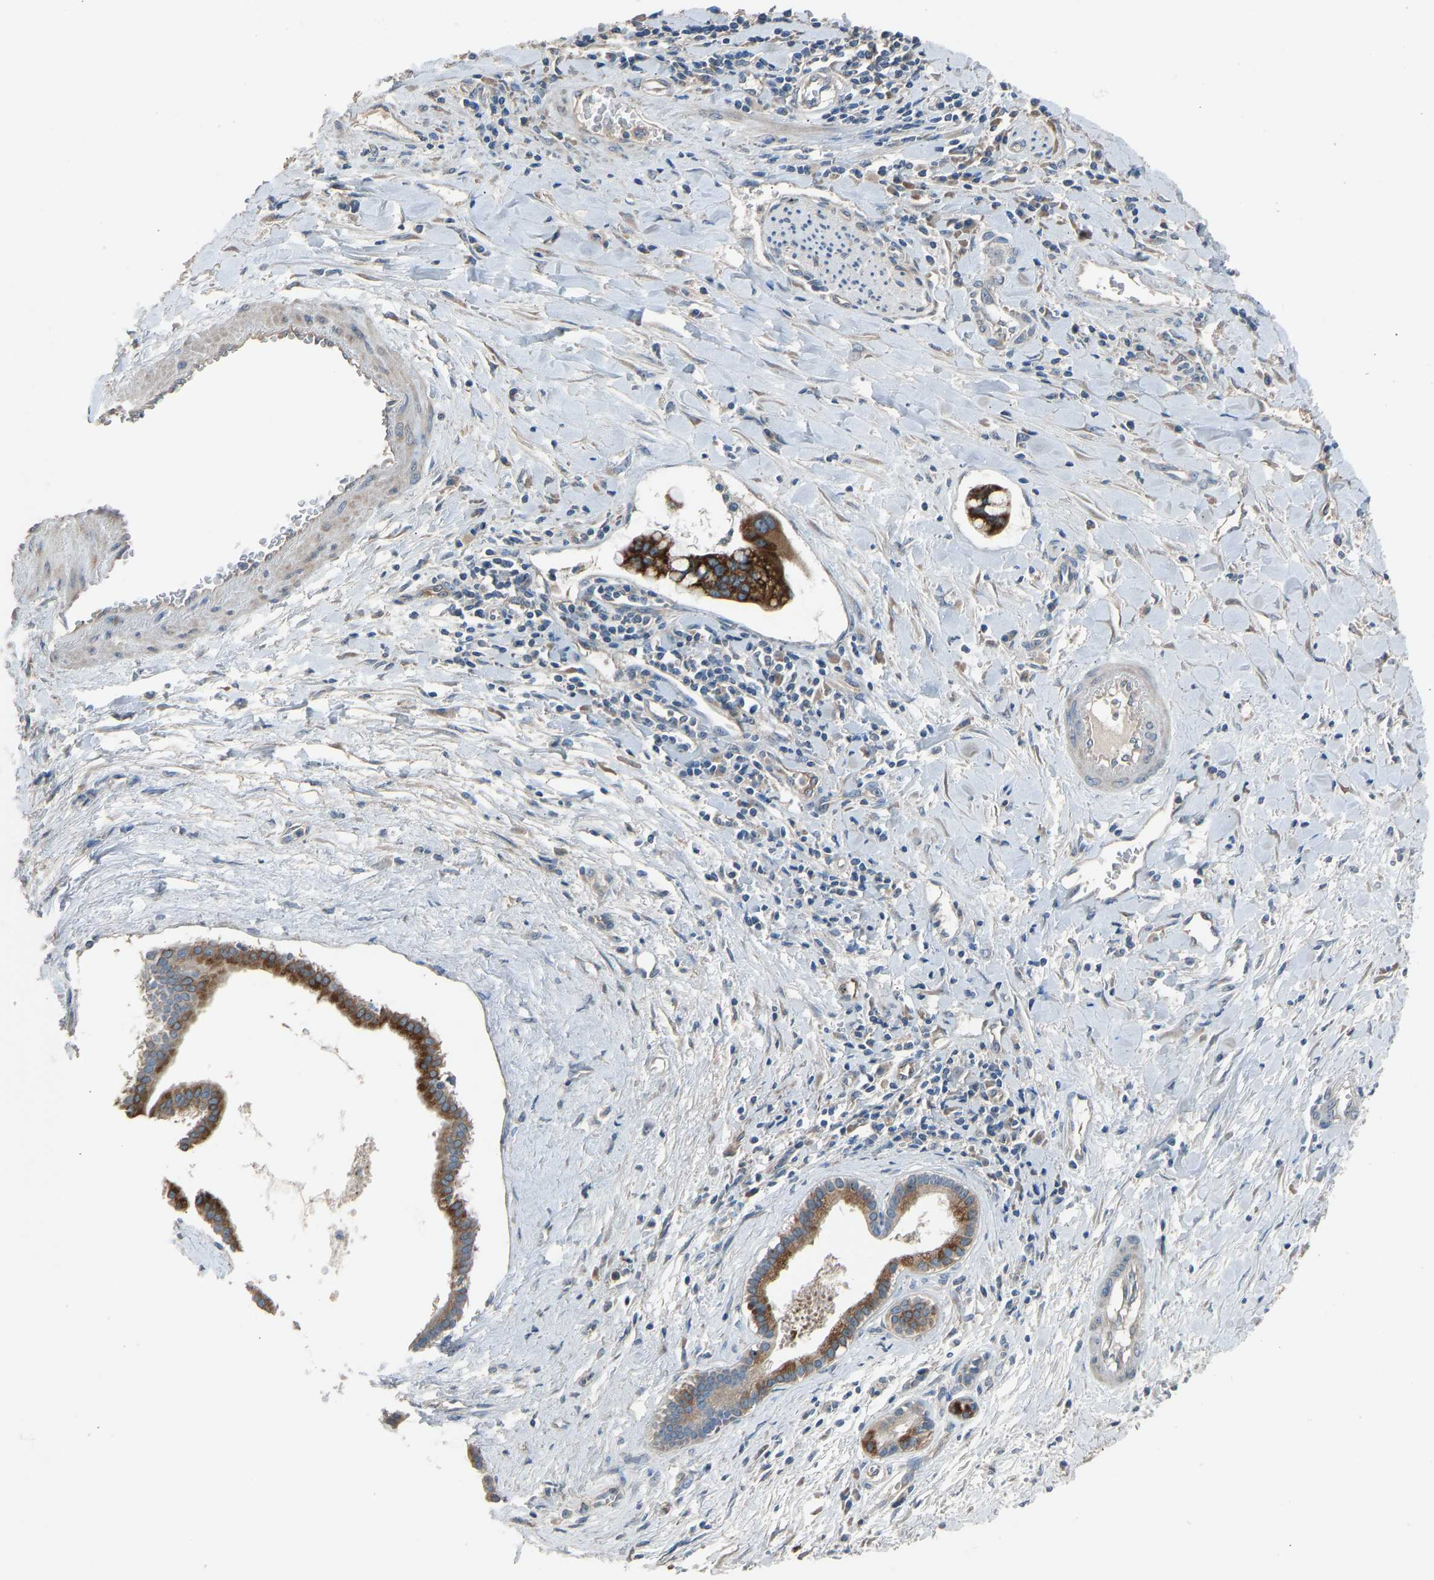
{"staining": {"intensity": "strong", "quantity": ">75%", "location": "cytoplasmic/membranous"}, "tissue": "liver cancer", "cell_type": "Tumor cells", "image_type": "cancer", "snomed": [{"axis": "morphology", "description": "Cholangiocarcinoma"}, {"axis": "topography", "description": "Liver"}], "caption": "Strong cytoplasmic/membranous protein positivity is appreciated in approximately >75% of tumor cells in cholangiocarcinoma (liver). (Brightfield microscopy of DAB IHC at high magnification).", "gene": "TGFBR3", "patient": {"sex": "female", "age": 65}}